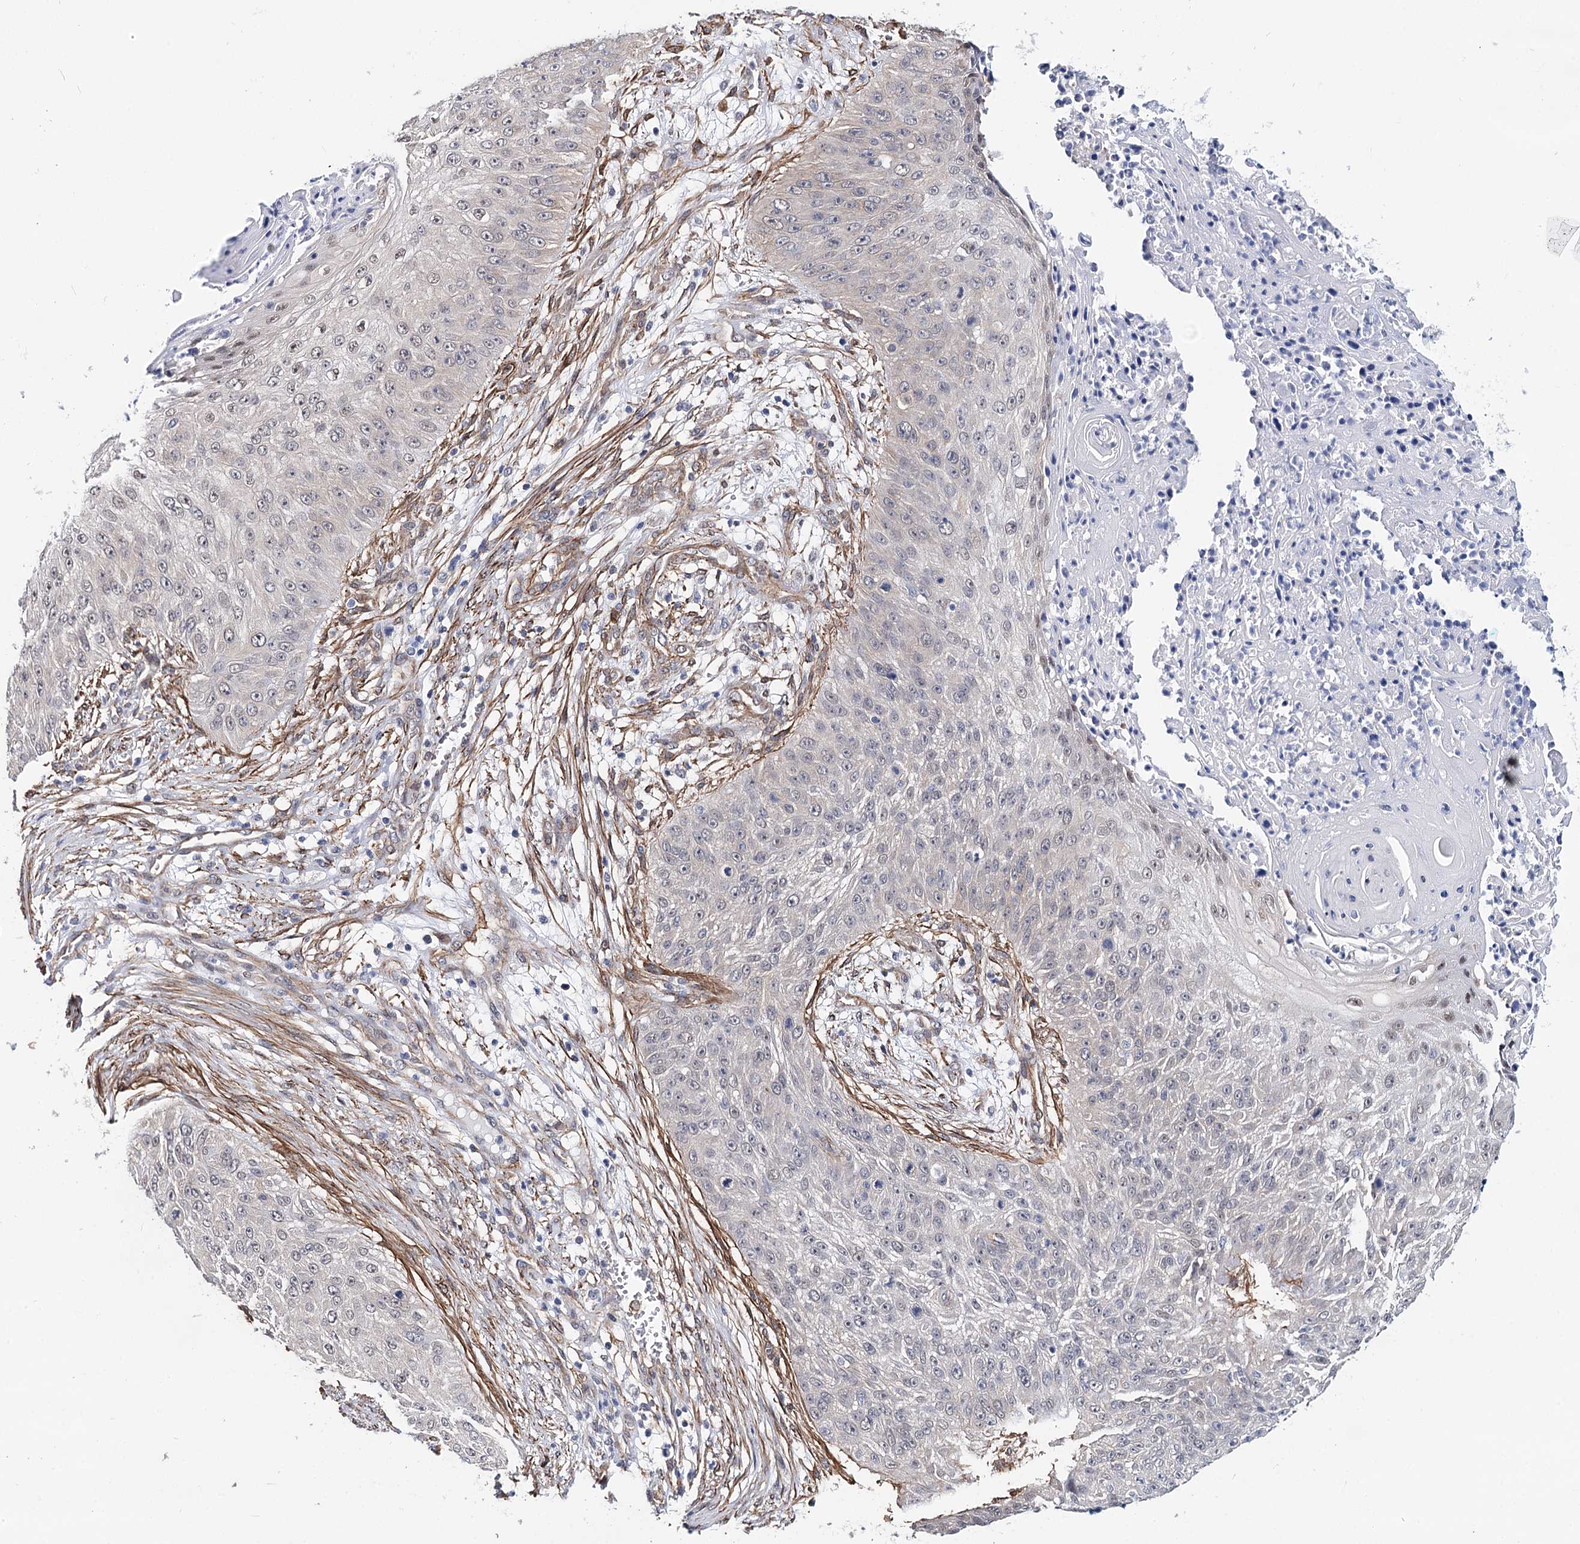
{"staining": {"intensity": "negative", "quantity": "none", "location": "none"}, "tissue": "skin cancer", "cell_type": "Tumor cells", "image_type": "cancer", "snomed": [{"axis": "morphology", "description": "Squamous cell carcinoma, NOS"}, {"axis": "topography", "description": "Skin"}], "caption": "Human squamous cell carcinoma (skin) stained for a protein using IHC shows no staining in tumor cells.", "gene": "PPP2R5B", "patient": {"sex": "female", "age": 80}}